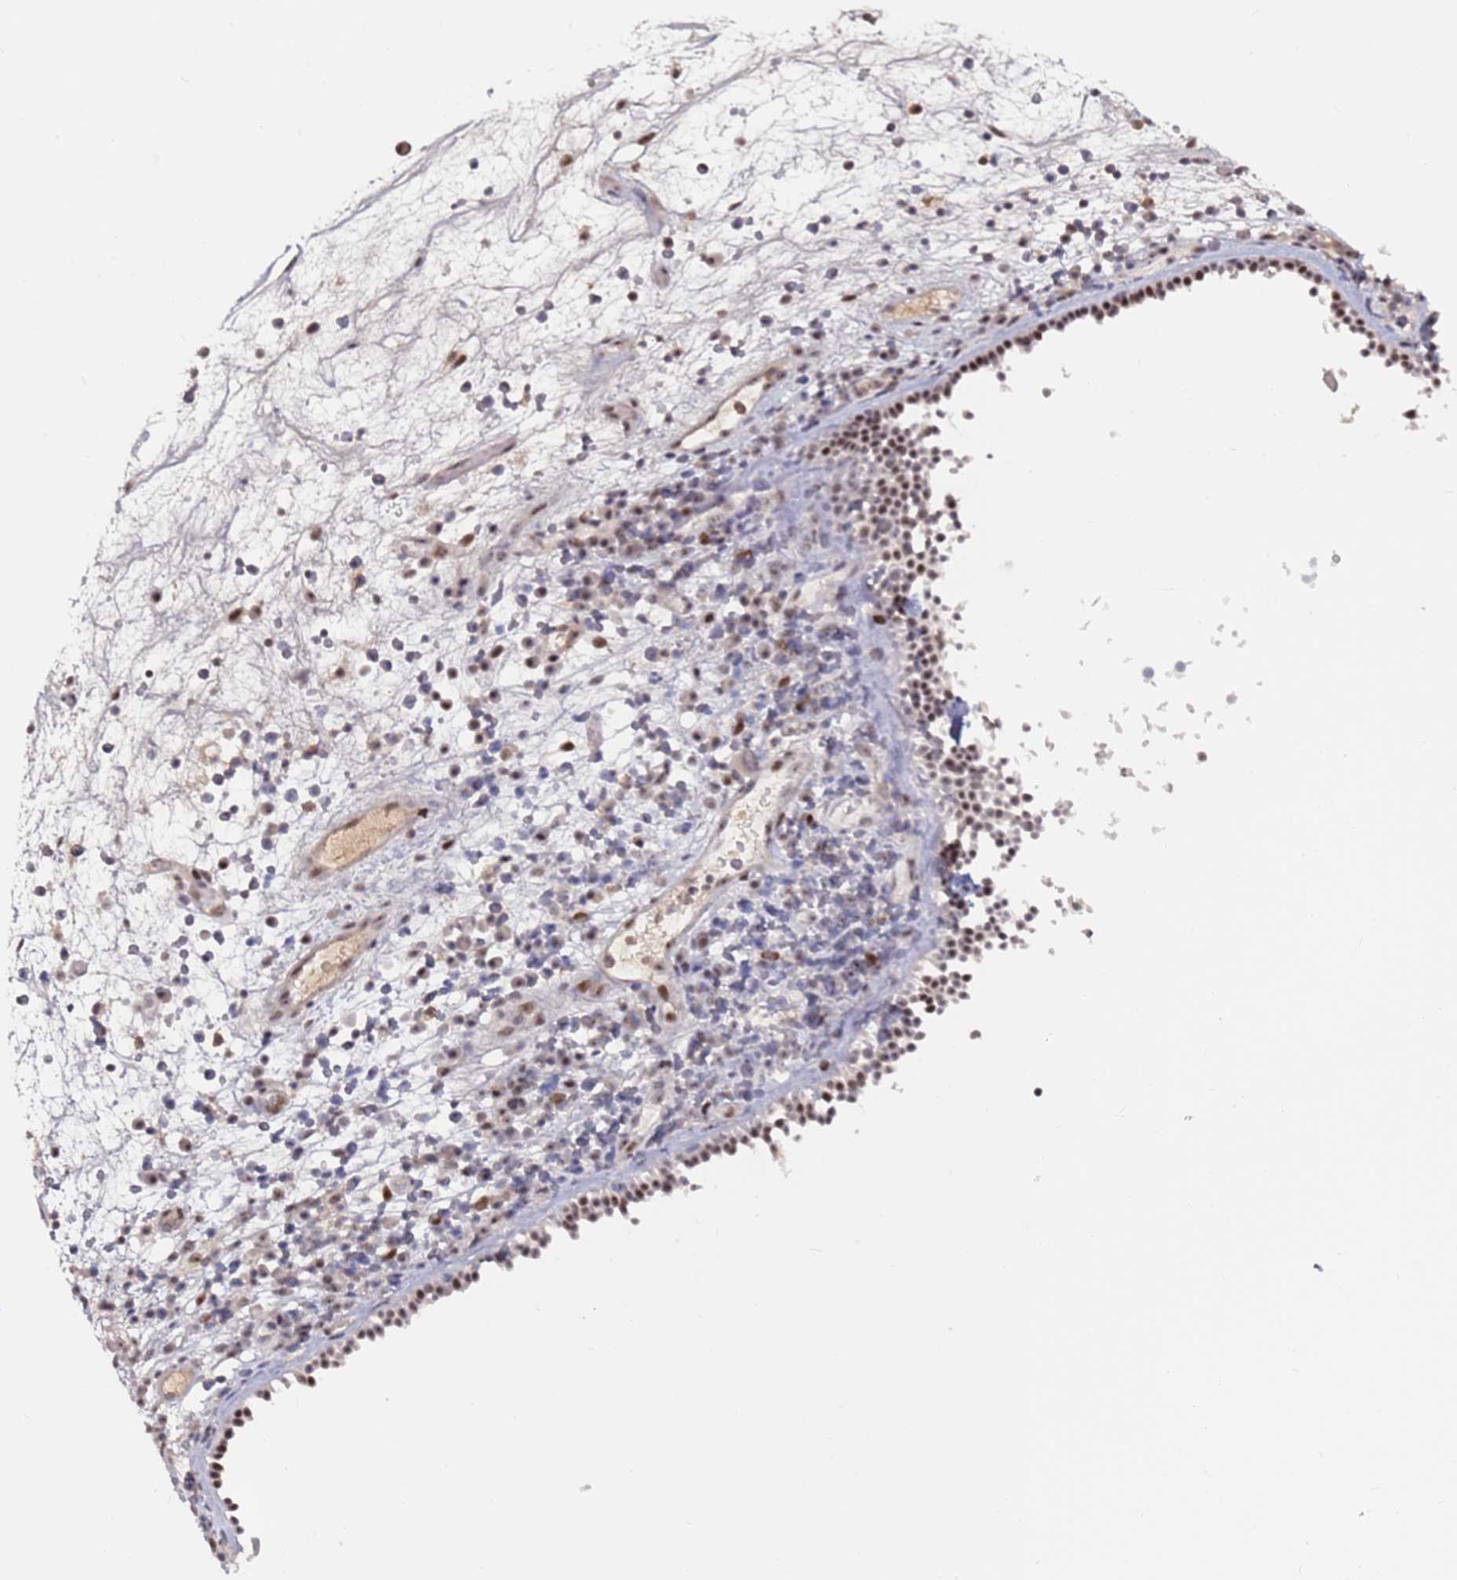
{"staining": {"intensity": "moderate", "quantity": ">75%", "location": "nuclear"}, "tissue": "nasopharynx", "cell_type": "Respiratory epithelial cells", "image_type": "normal", "snomed": [{"axis": "morphology", "description": "Normal tissue, NOS"}, {"axis": "morphology", "description": "Inflammation, NOS"}, {"axis": "morphology", "description": "Malignant melanoma, Metastatic site"}, {"axis": "topography", "description": "Nasopharynx"}], "caption": "High-magnification brightfield microscopy of benign nasopharynx stained with DAB (3,3'-diaminobenzidine) (brown) and counterstained with hematoxylin (blue). respiratory epithelial cells exhibit moderate nuclear staining is identified in approximately>75% of cells.", "gene": "FCF1", "patient": {"sex": "male", "age": 70}}